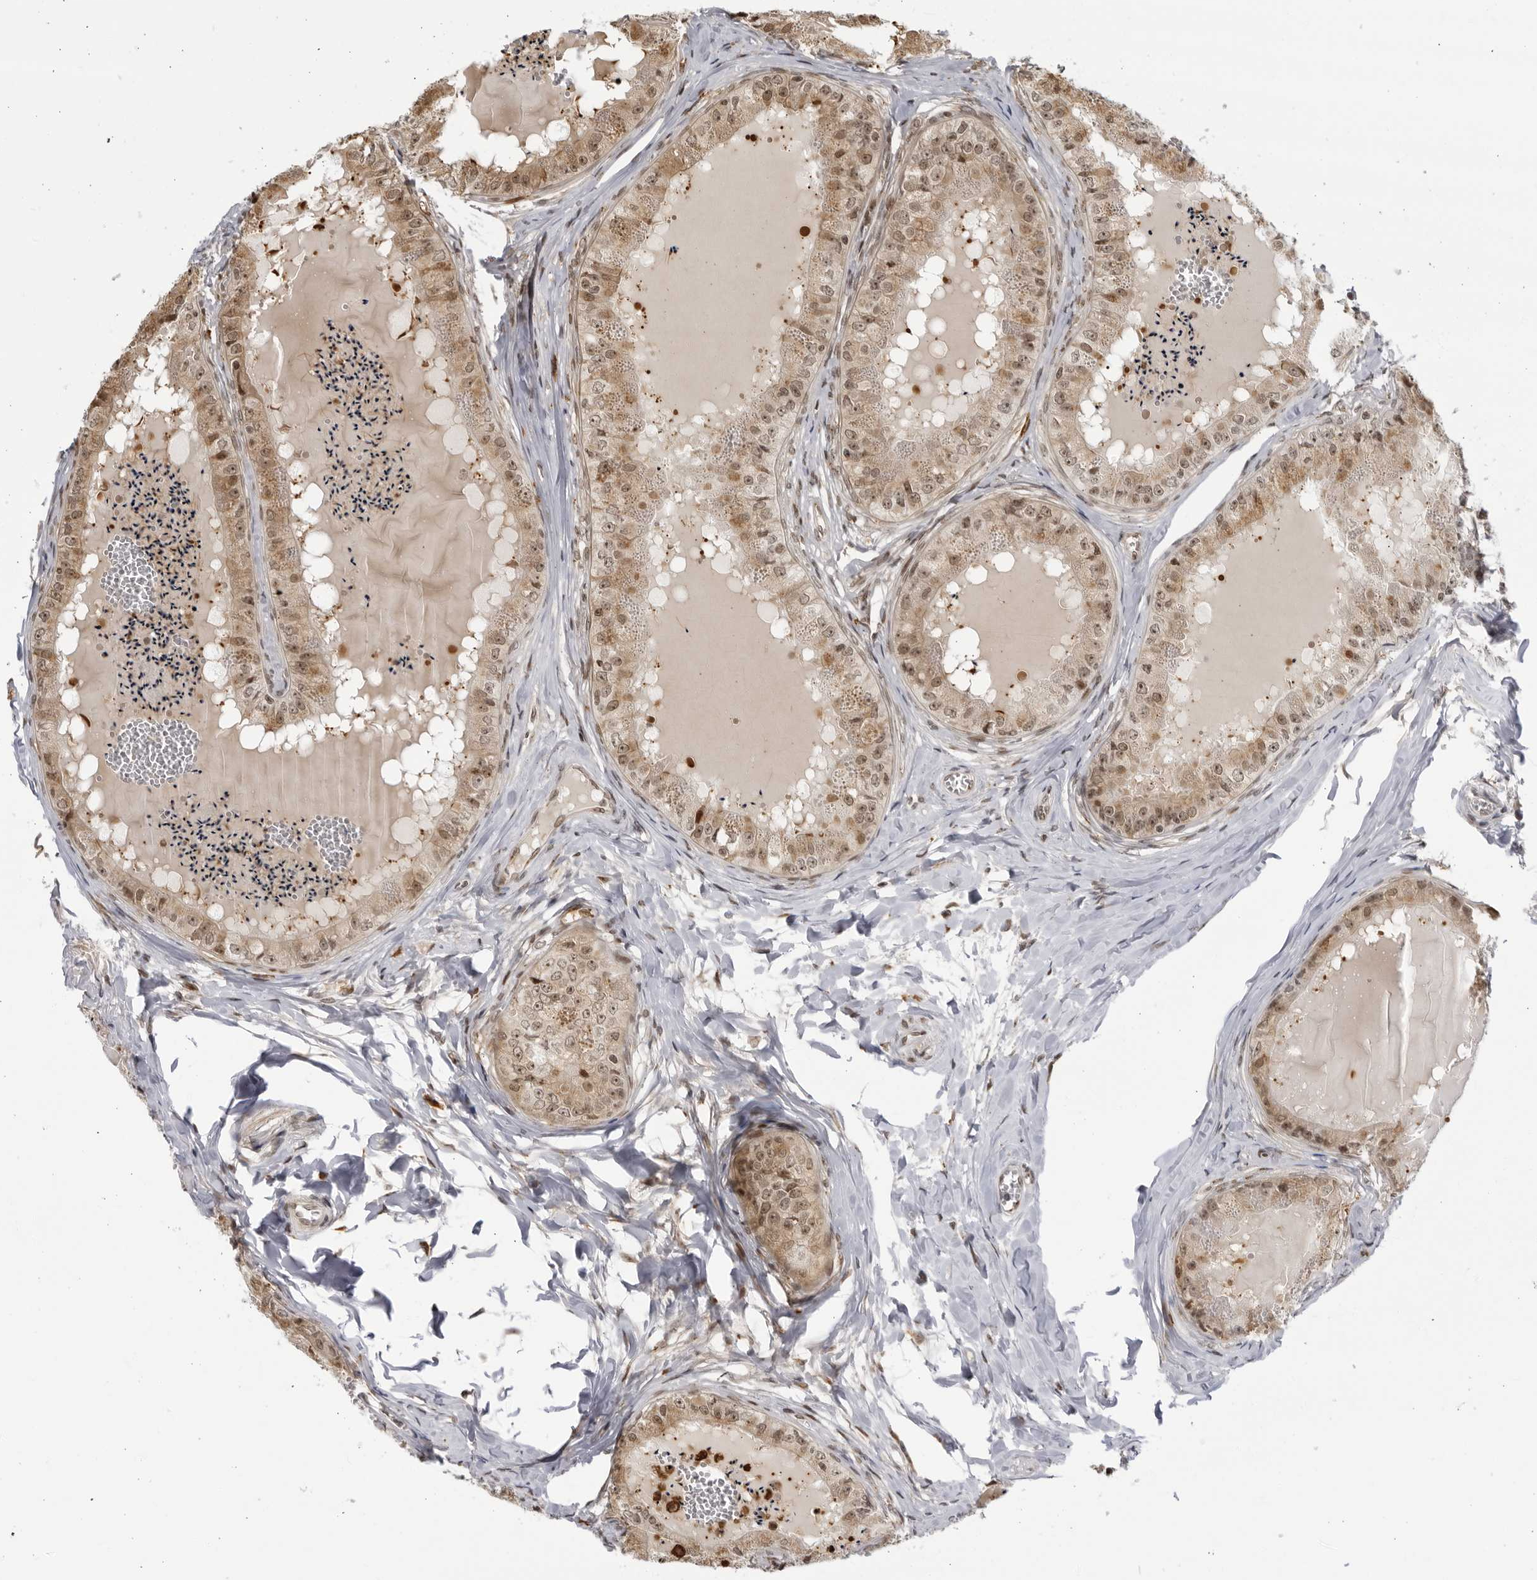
{"staining": {"intensity": "weak", "quantity": ">75%", "location": "cytoplasmic/membranous,nuclear"}, "tissue": "epididymis", "cell_type": "Glandular cells", "image_type": "normal", "snomed": [{"axis": "morphology", "description": "Normal tissue, NOS"}, {"axis": "topography", "description": "Epididymis"}], "caption": "Protein analysis of unremarkable epididymis shows weak cytoplasmic/membranous,nuclear staining in approximately >75% of glandular cells. Using DAB (3,3'-diaminobenzidine) (brown) and hematoxylin (blue) stains, captured at high magnification using brightfield microscopy.", "gene": "RASGEF1C", "patient": {"sex": "male", "age": 31}}